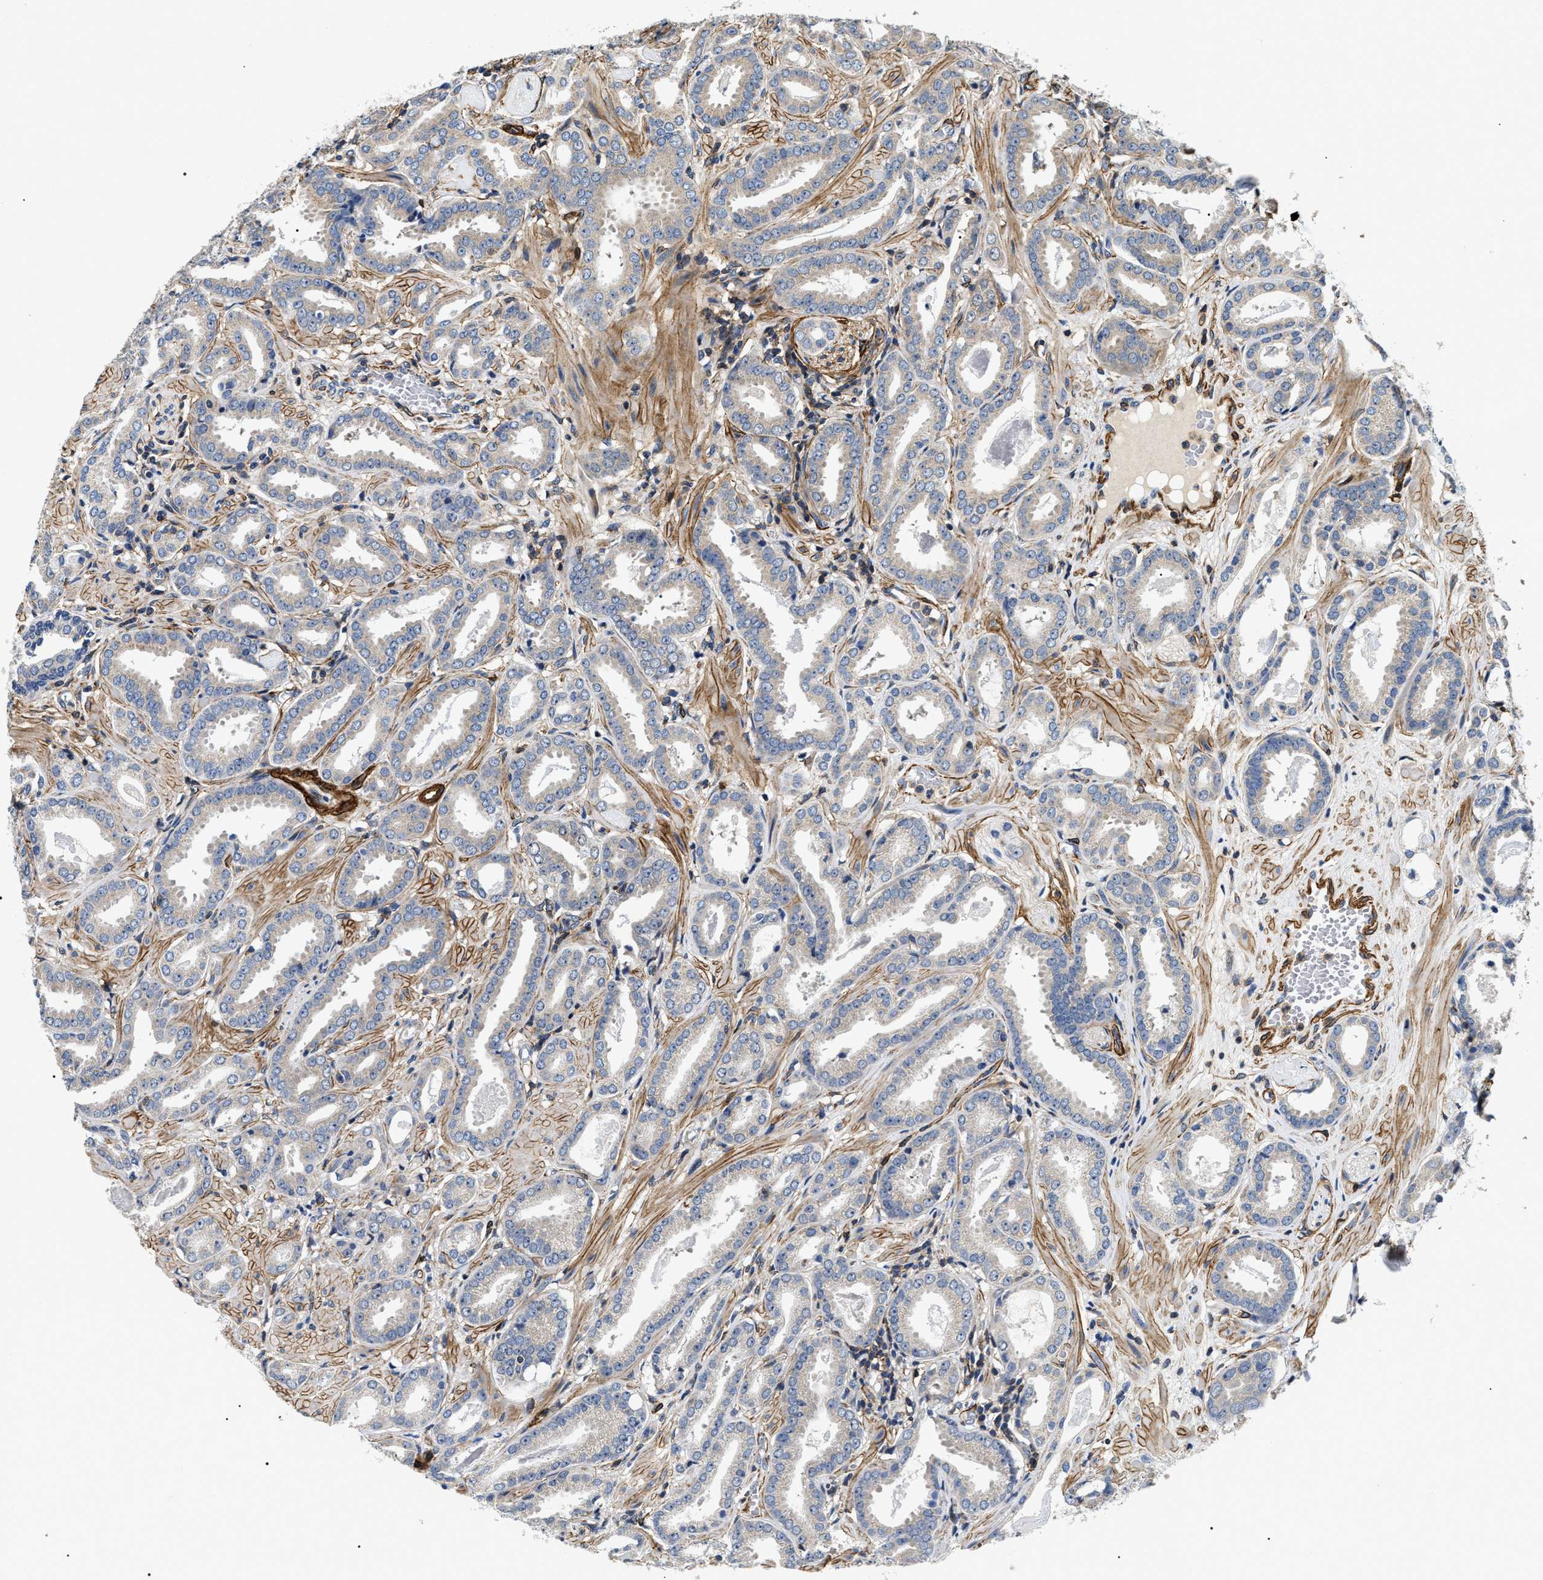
{"staining": {"intensity": "negative", "quantity": "none", "location": "none"}, "tissue": "prostate cancer", "cell_type": "Tumor cells", "image_type": "cancer", "snomed": [{"axis": "morphology", "description": "Adenocarcinoma, Low grade"}, {"axis": "topography", "description": "Prostate"}], "caption": "Tumor cells show no significant protein positivity in prostate adenocarcinoma (low-grade).", "gene": "ZC3HAV1L", "patient": {"sex": "male", "age": 53}}